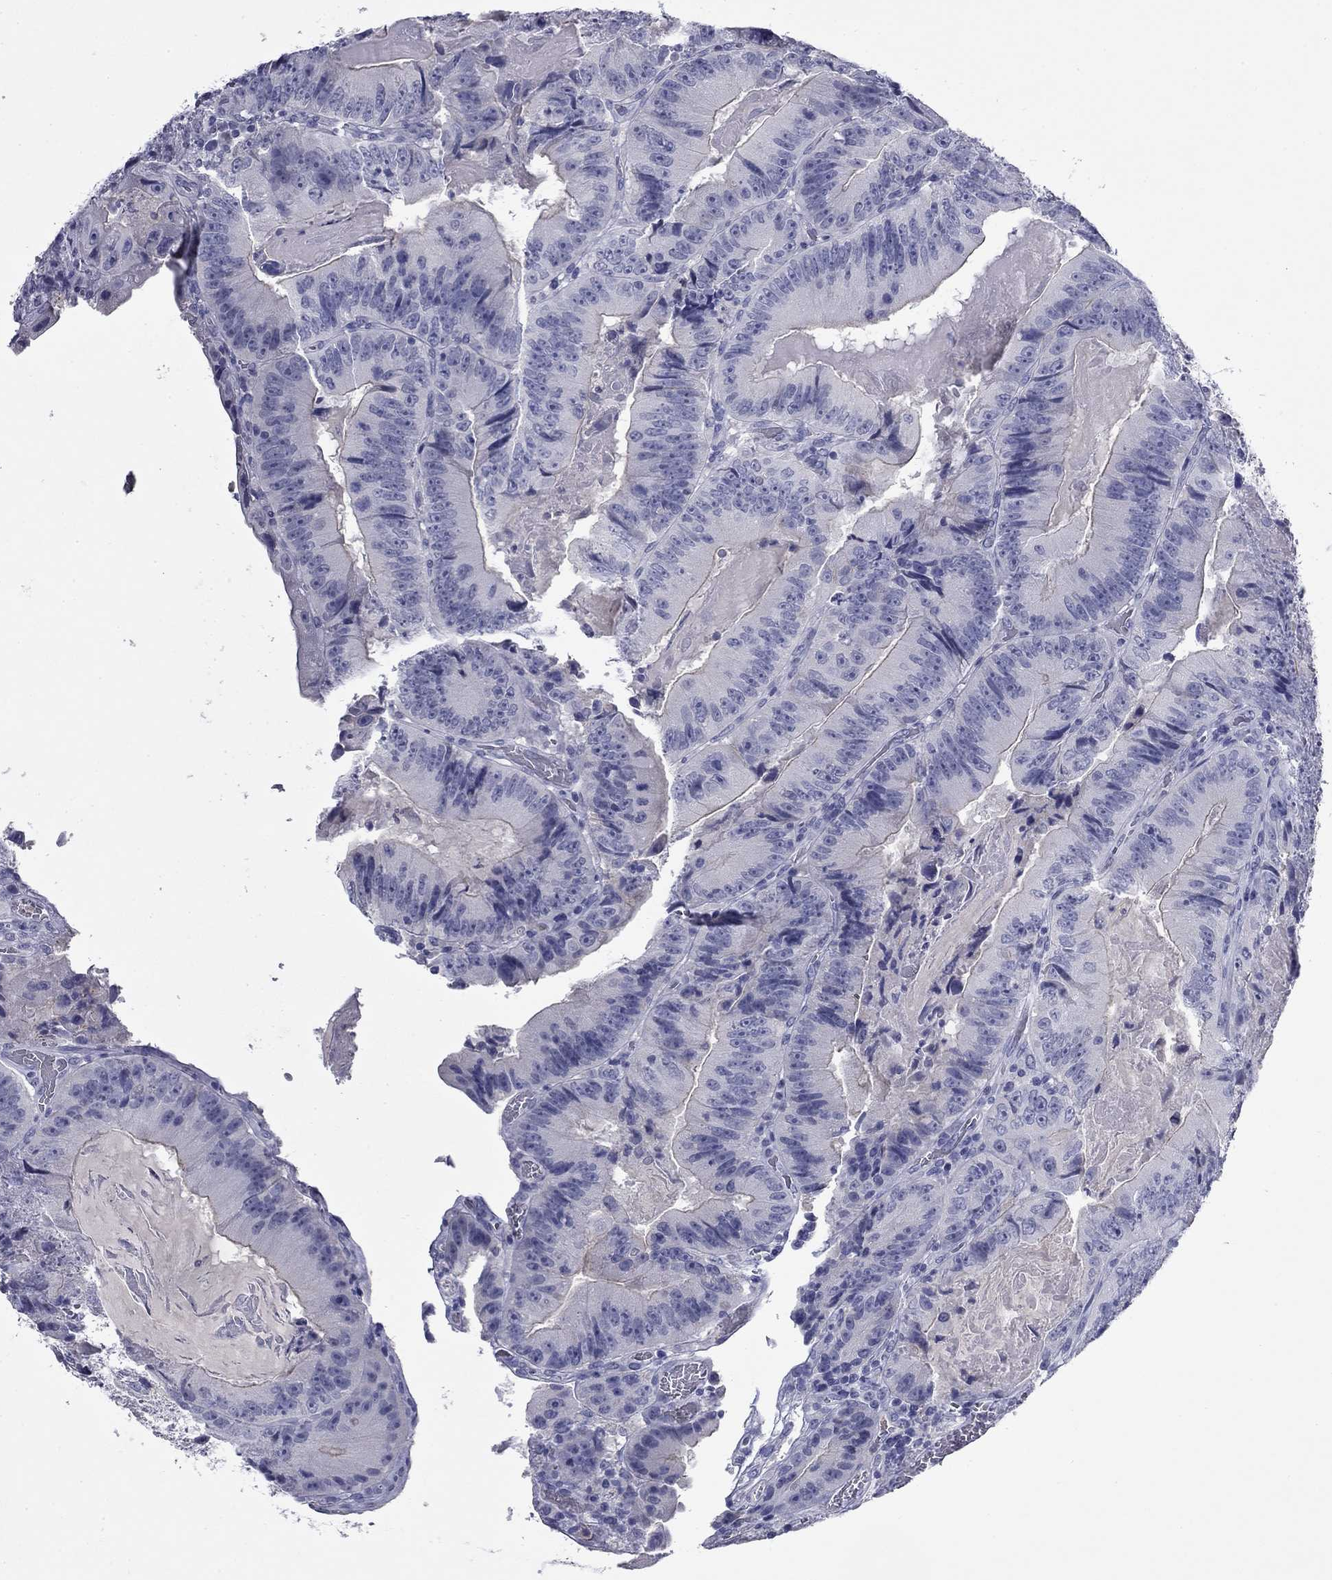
{"staining": {"intensity": "negative", "quantity": "none", "location": "none"}, "tissue": "colorectal cancer", "cell_type": "Tumor cells", "image_type": "cancer", "snomed": [{"axis": "morphology", "description": "Adenocarcinoma, NOS"}, {"axis": "topography", "description": "Colon"}], "caption": "This is an IHC image of human colorectal cancer (adenocarcinoma). There is no positivity in tumor cells.", "gene": "CFAP119", "patient": {"sex": "female", "age": 86}}